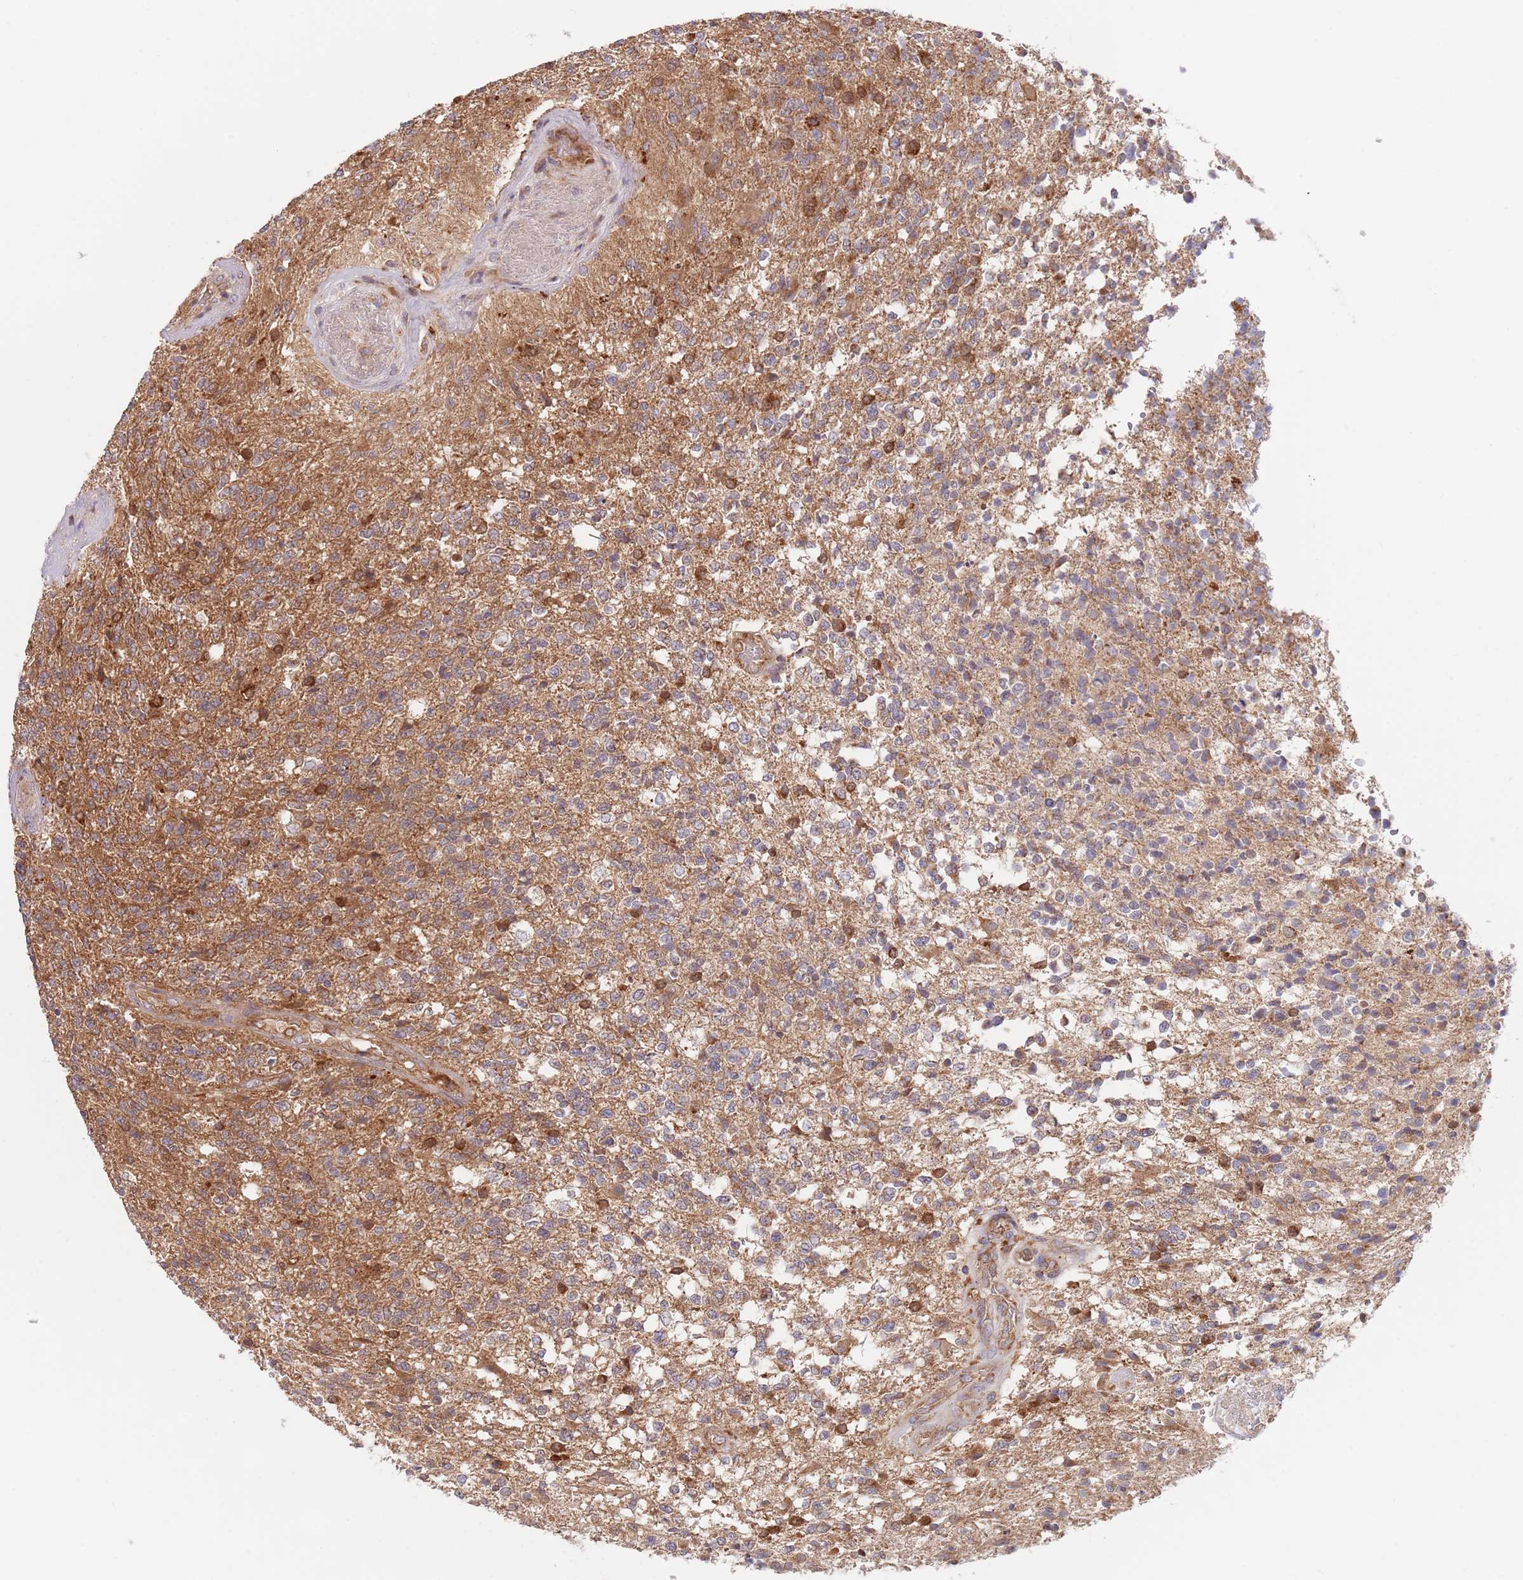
{"staining": {"intensity": "moderate", "quantity": "<25%", "location": "cytoplasmic/membranous"}, "tissue": "glioma", "cell_type": "Tumor cells", "image_type": "cancer", "snomed": [{"axis": "morphology", "description": "Glioma, malignant, High grade"}, {"axis": "topography", "description": "Brain"}], "caption": "An IHC photomicrograph of tumor tissue is shown. Protein staining in brown labels moderate cytoplasmic/membranous positivity in malignant high-grade glioma within tumor cells.", "gene": "GUK1", "patient": {"sex": "male", "age": 56}}